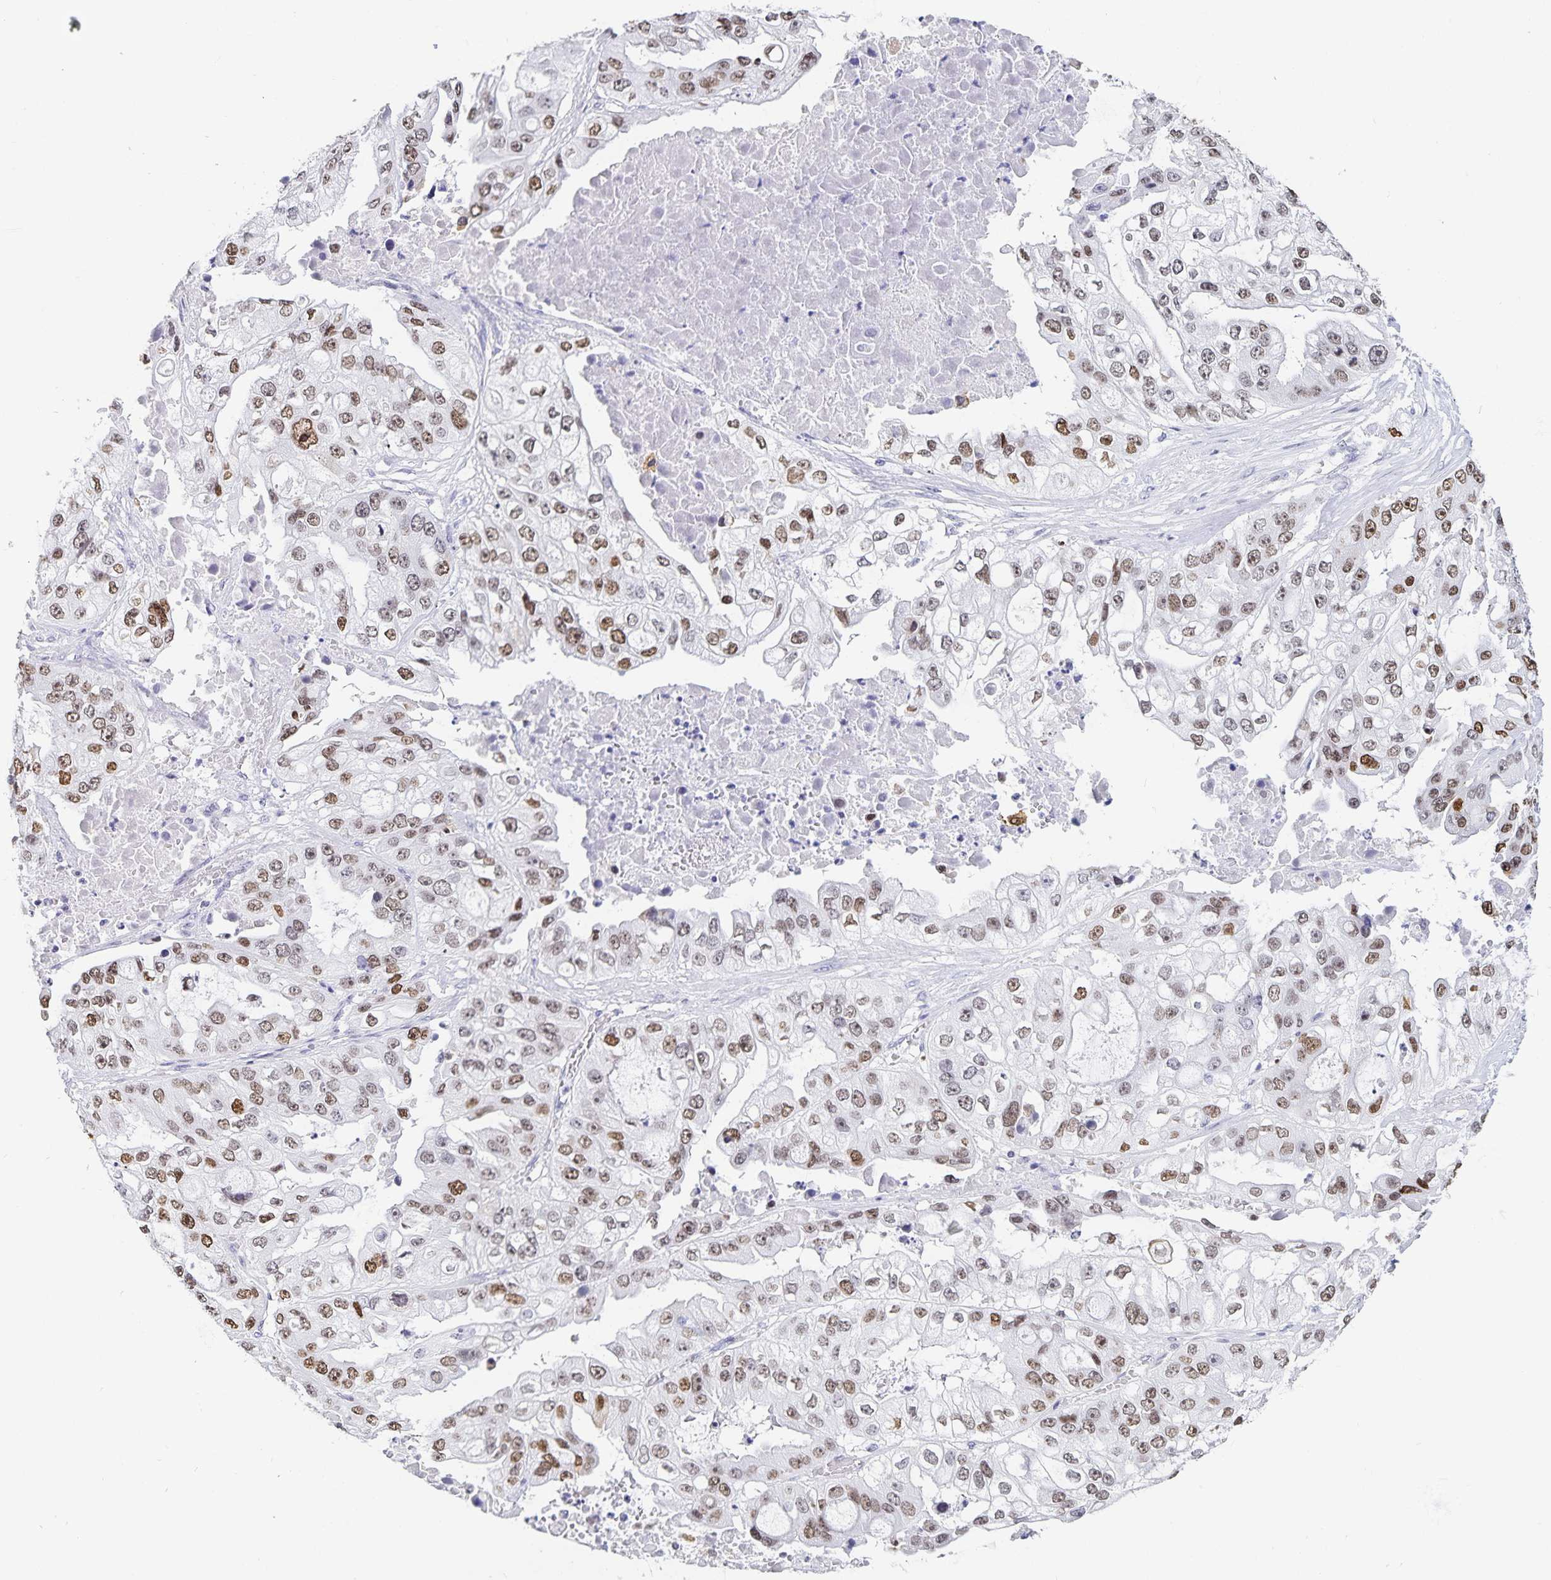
{"staining": {"intensity": "moderate", "quantity": ">75%", "location": "nuclear"}, "tissue": "ovarian cancer", "cell_type": "Tumor cells", "image_type": "cancer", "snomed": [{"axis": "morphology", "description": "Cystadenocarcinoma, serous, NOS"}, {"axis": "topography", "description": "Ovary"}], "caption": "Moderate nuclear protein expression is seen in approximately >75% of tumor cells in ovarian cancer (serous cystadenocarcinoma).", "gene": "HMGB3", "patient": {"sex": "female", "age": 56}}